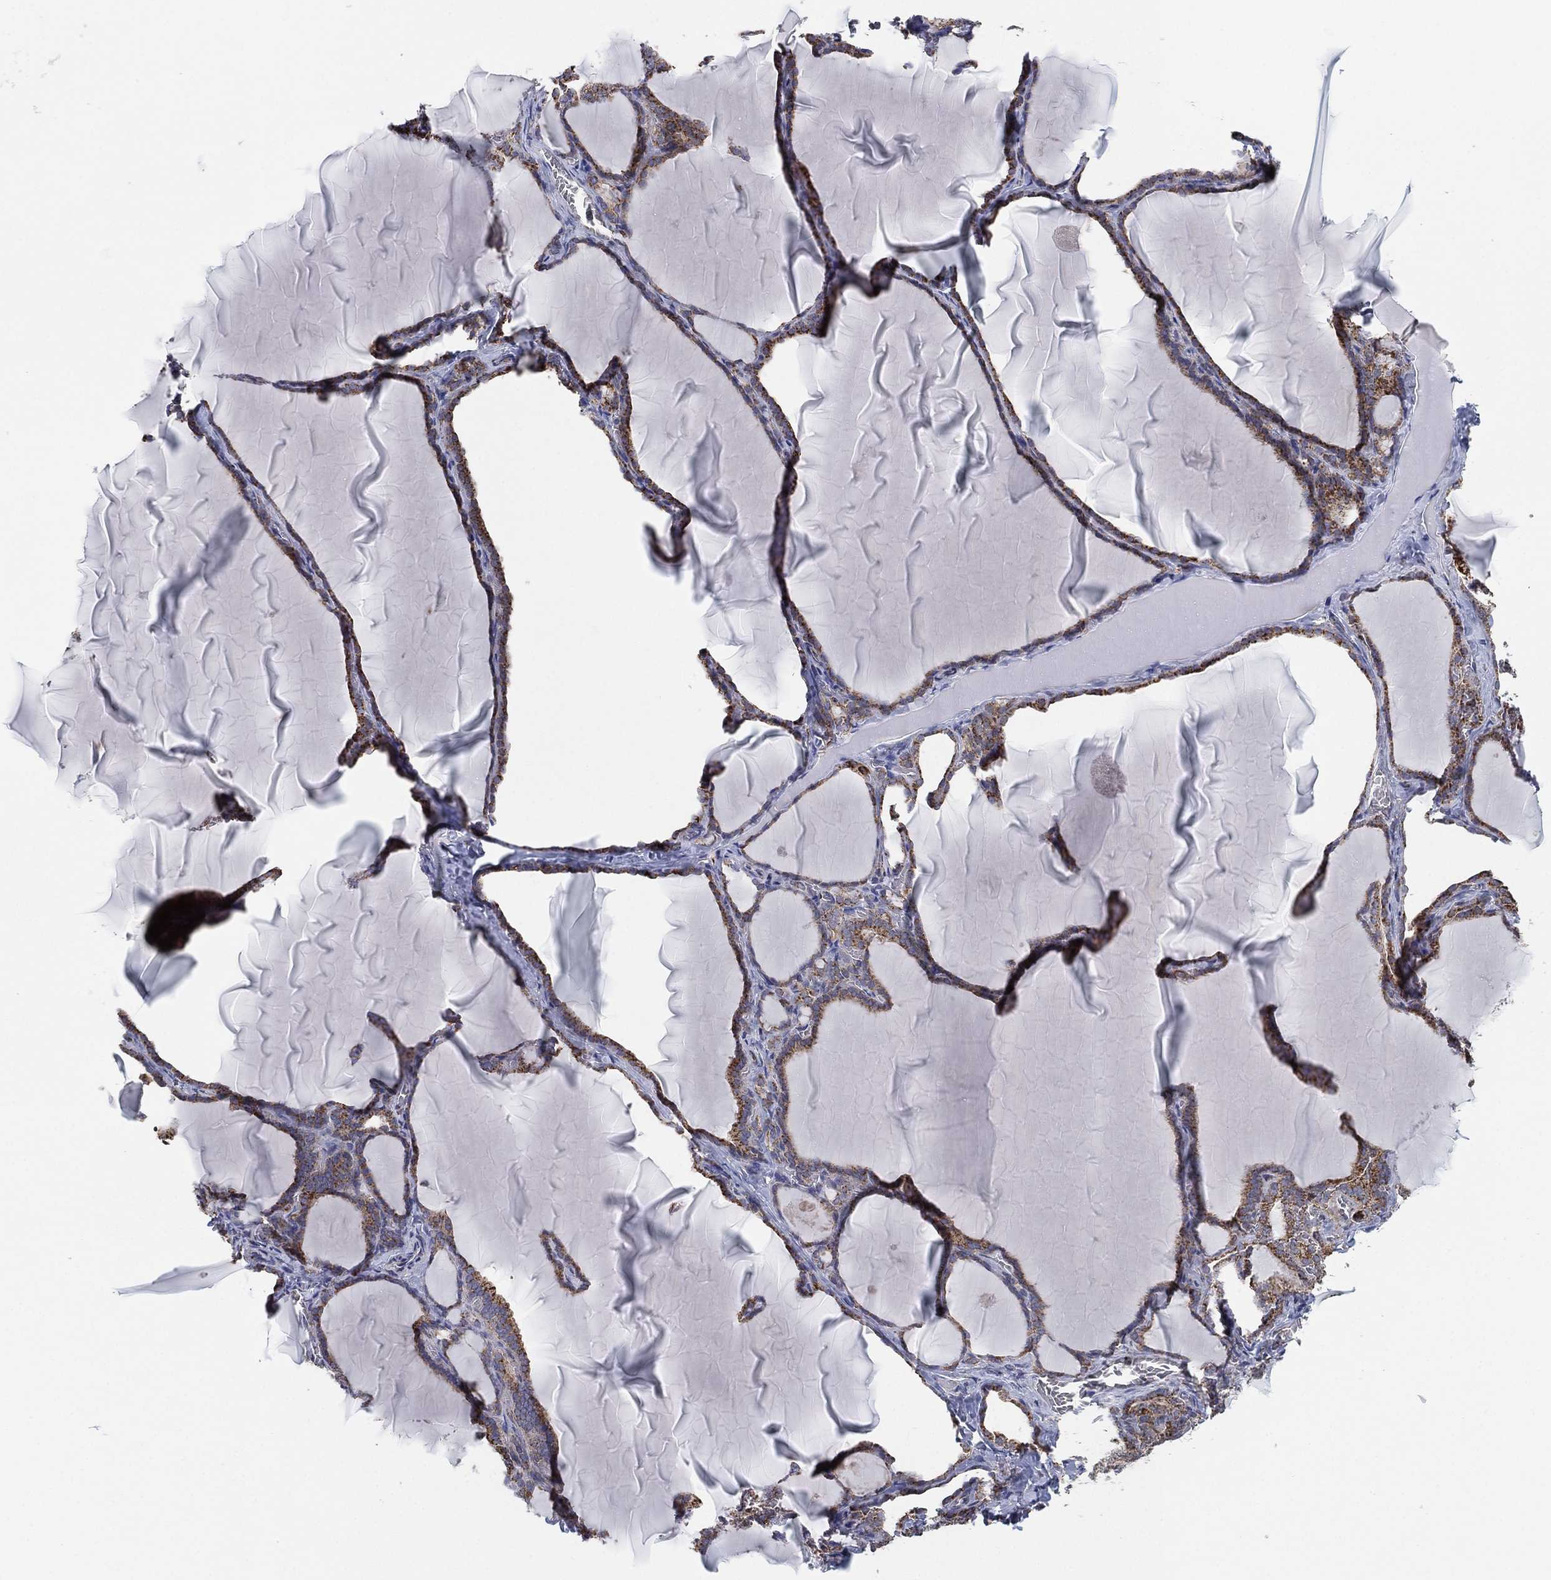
{"staining": {"intensity": "moderate", "quantity": ">75%", "location": "cytoplasmic/membranous"}, "tissue": "thyroid gland", "cell_type": "Glandular cells", "image_type": "normal", "snomed": [{"axis": "morphology", "description": "Normal tissue, NOS"}, {"axis": "morphology", "description": "Hyperplasia, NOS"}, {"axis": "topography", "description": "Thyroid gland"}], "caption": "Immunohistochemistry (IHC) micrograph of normal thyroid gland: thyroid gland stained using IHC reveals medium levels of moderate protein expression localized specifically in the cytoplasmic/membranous of glandular cells, appearing as a cytoplasmic/membranous brown color.", "gene": "PSMG4", "patient": {"sex": "female", "age": 27}}